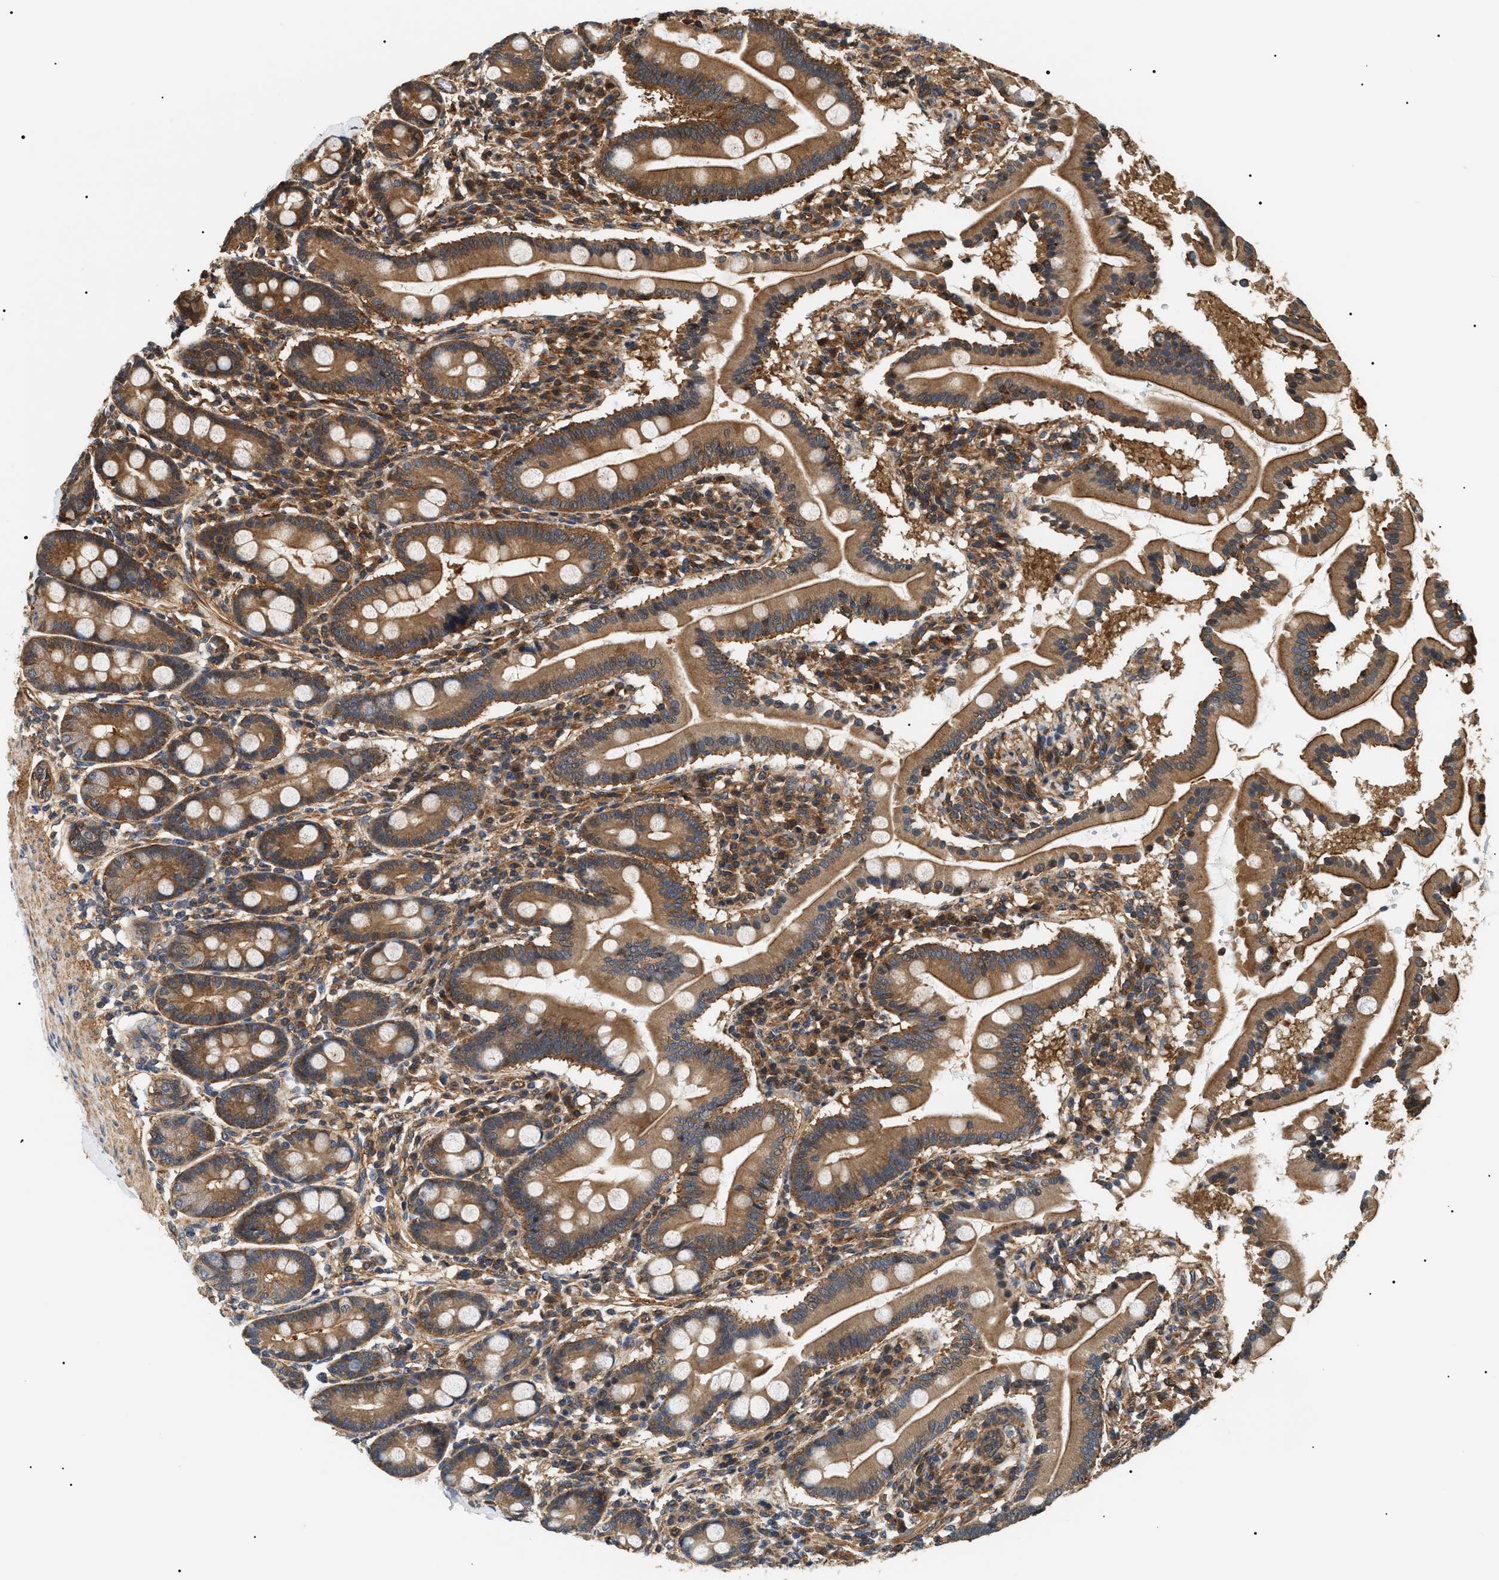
{"staining": {"intensity": "strong", "quantity": ">75%", "location": "cytoplasmic/membranous"}, "tissue": "duodenum", "cell_type": "Glandular cells", "image_type": "normal", "snomed": [{"axis": "morphology", "description": "Normal tissue, NOS"}, {"axis": "topography", "description": "Duodenum"}], "caption": "Protein staining shows strong cytoplasmic/membranous staining in about >75% of glandular cells in normal duodenum. (IHC, brightfield microscopy, high magnification).", "gene": "SH3GLB2", "patient": {"sex": "male", "age": 50}}